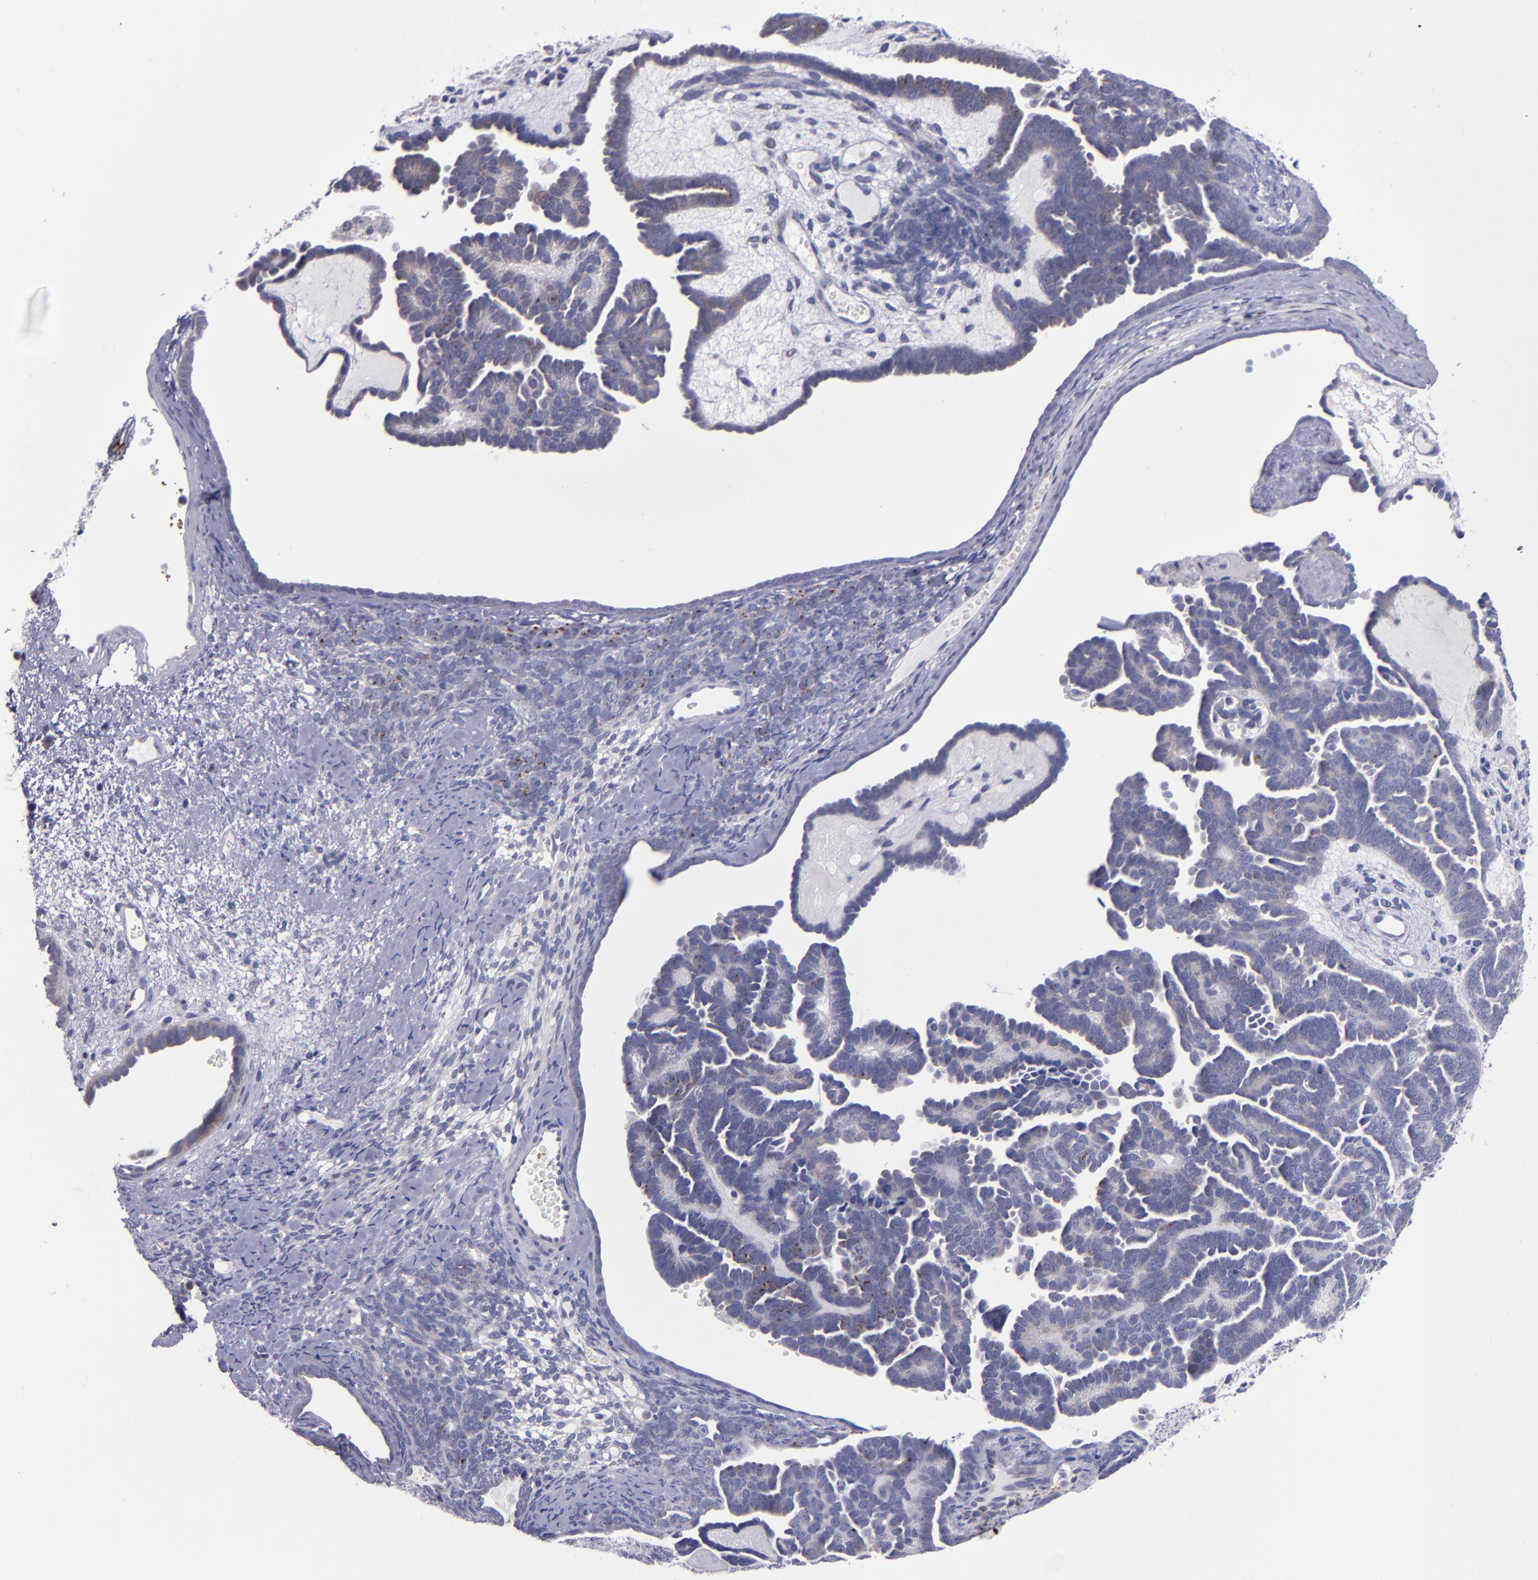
{"staining": {"intensity": "strong", "quantity": "<25%", "location": "cytoplasmic/membranous"}, "tissue": "endometrial cancer", "cell_type": "Tumor cells", "image_type": "cancer", "snomed": [{"axis": "morphology", "description": "Neoplasm, malignant, NOS"}, {"axis": "topography", "description": "Endometrium"}], "caption": "Immunohistochemistry photomicrograph of neoplastic tissue: human endometrial cancer stained using IHC displays medium levels of strong protein expression localized specifically in the cytoplasmic/membranous of tumor cells, appearing as a cytoplasmic/membranous brown color.", "gene": "RAB41", "patient": {"sex": "female", "age": 74}}